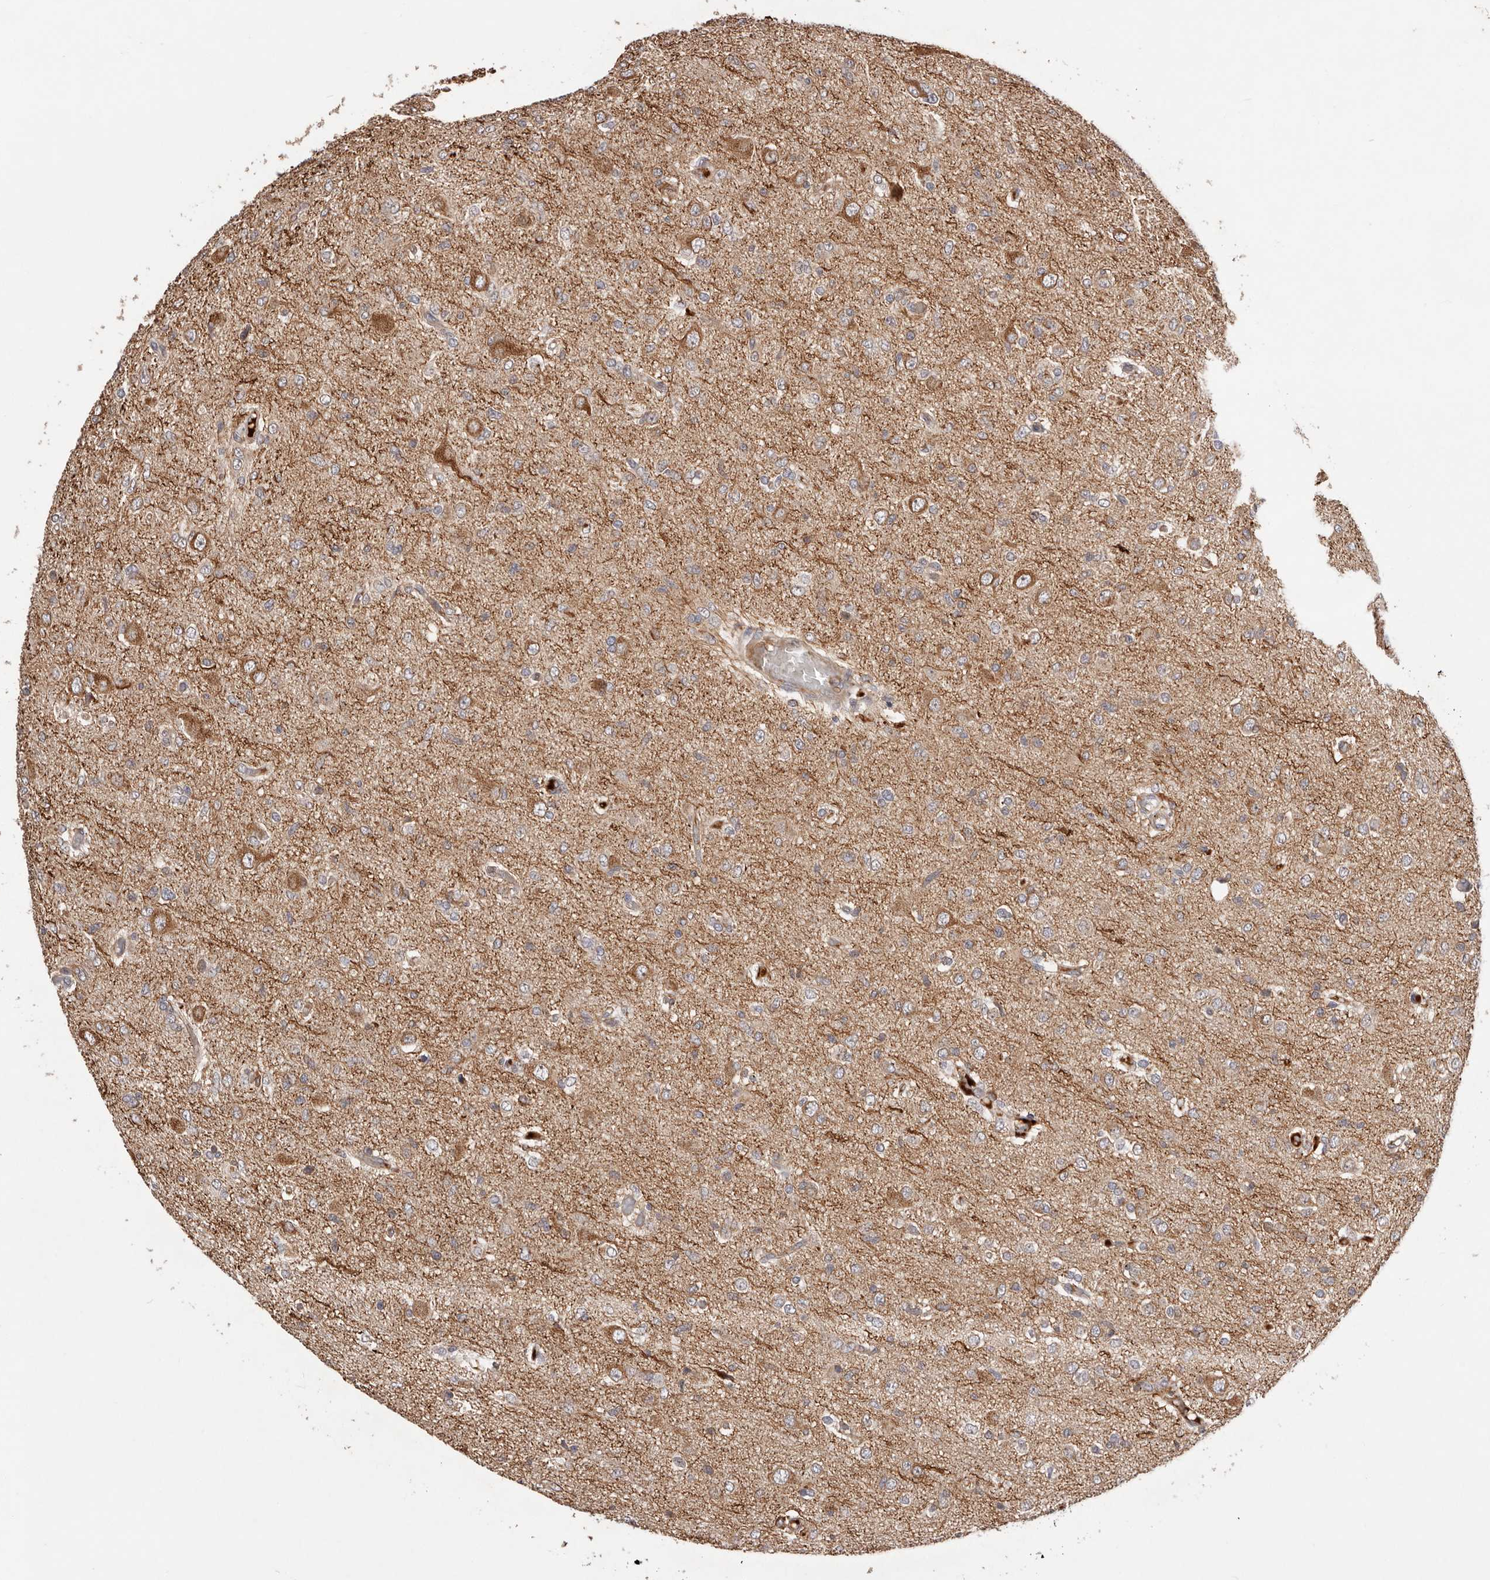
{"staining": {"intensity": "negative", "quantity": "none", "location": "none"}, "tissue": "glioma", "cell_type": "Tumor cells", "image_type": "cancer", "snomed": [{"axis": "morphology", "description": "Glioma, malignant, High grade"}, {"axis": "topography", "description": "Brain"}], "caption": "Tumor cells are negative for brown protein staining in high-grade glioma (malignant).", "gene": "DOP1A", "patient": {"sex": "female", "age": 59}}